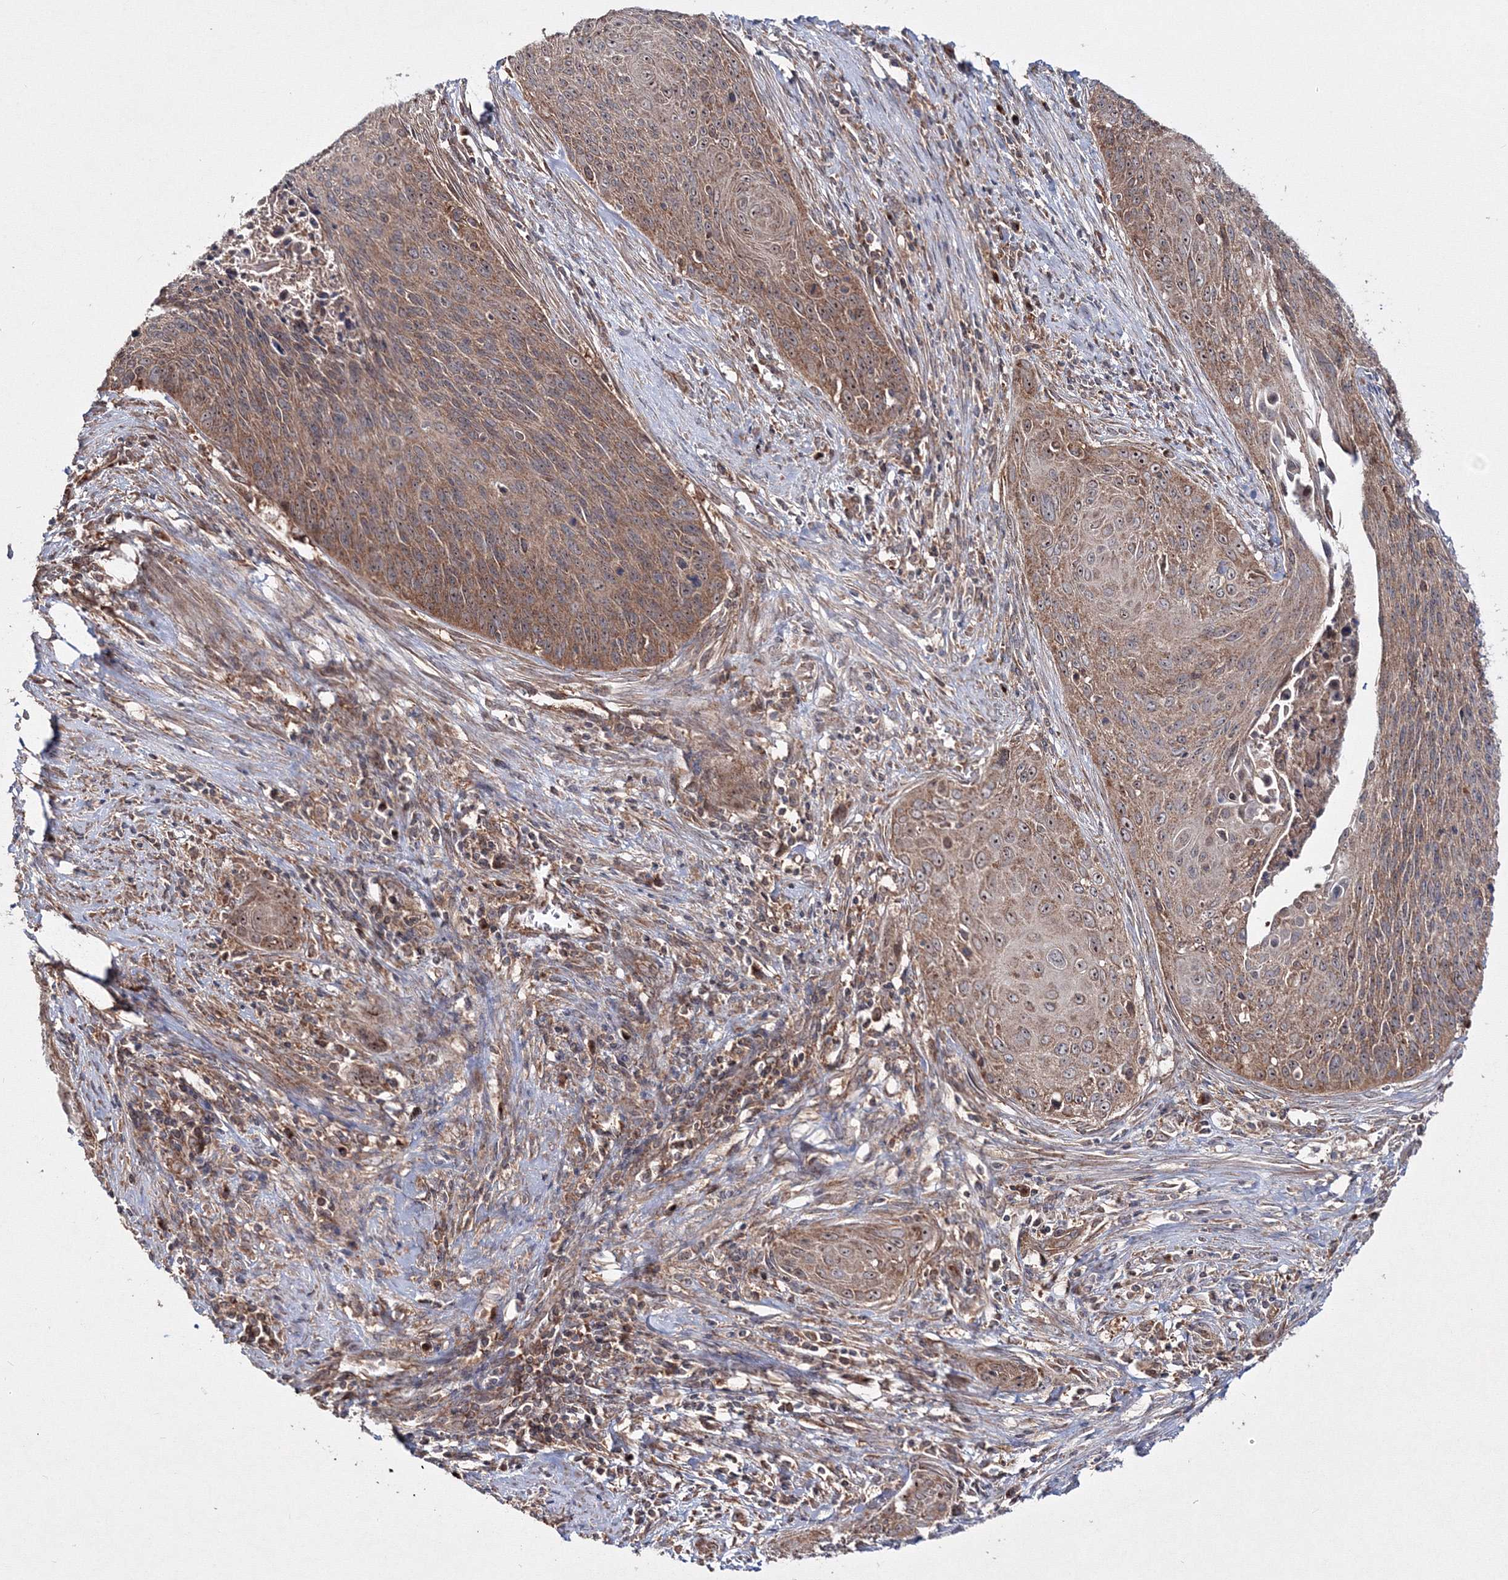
{"staining": {"intensity": "strong", "quantity": ">75%", "location": "cytoplasmic/membranous"}, "tissue": "cervical cancer", "cell_type": "Tumor cells", "image_type": "cancer", "snomed": [{"axis": "morphology", "description": "Squamous cell carcinoma, NOS"}, {"axis": "topography", "description": "Cervix"}], "caption": "This photomicrograph shows immunohistochemistry (IHC) staining of cervical squamous cell carcinoma, with high strong cytoplasmic/membranous expression in about >75% of tumor cells.", "gene": "PEX13", "patient": {"sex": "female", "age": 55}}